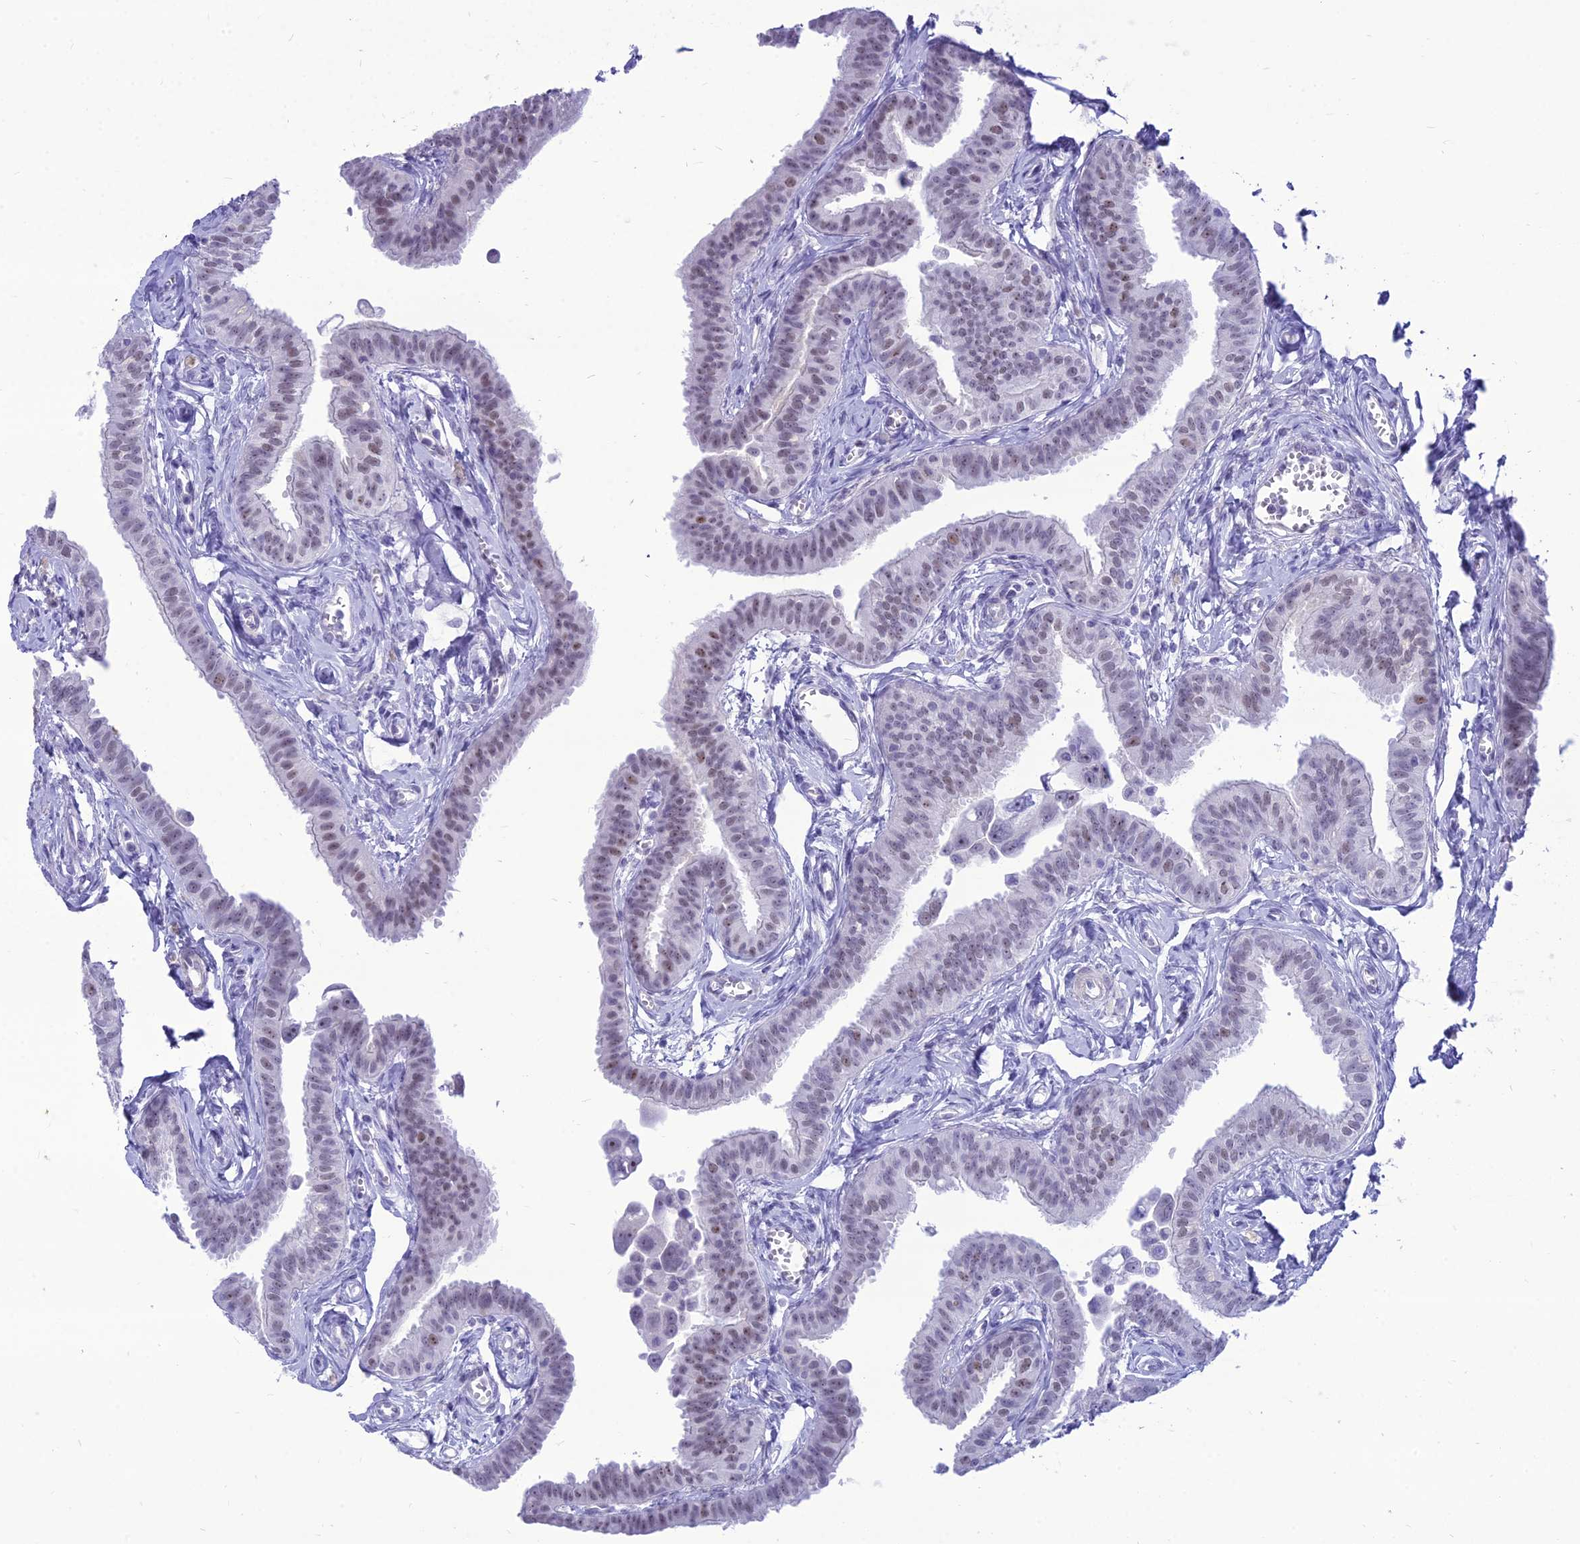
{"staining": {"intensity": "moderate", "quantity": "25%-75%", "location": "nuclear"}, "tissue": "fallopian tube", "cell_type": "Glandular cells", "image_type": "normal", "snomed": [{"axis": "morphology", "description": "Normal tissue, NOS"}, {"axis": "morphology", "description": "Carcinoma, NOS"}, {"axis": "topography", "description": "Fallopian tube"}, {"axis": "topography", "description": "Ovary"}], "caption": "Unremarkable fallopian tube demonstrates moderate nuclear positivity in about 25%-75% of glandular cells (DAB (3,3'-diaminobenzidine) IHC, brown staining for protein, blue staining for nuclei)..", "gene": "DHX40", "patient": {"sex": "female", "age": 59}}